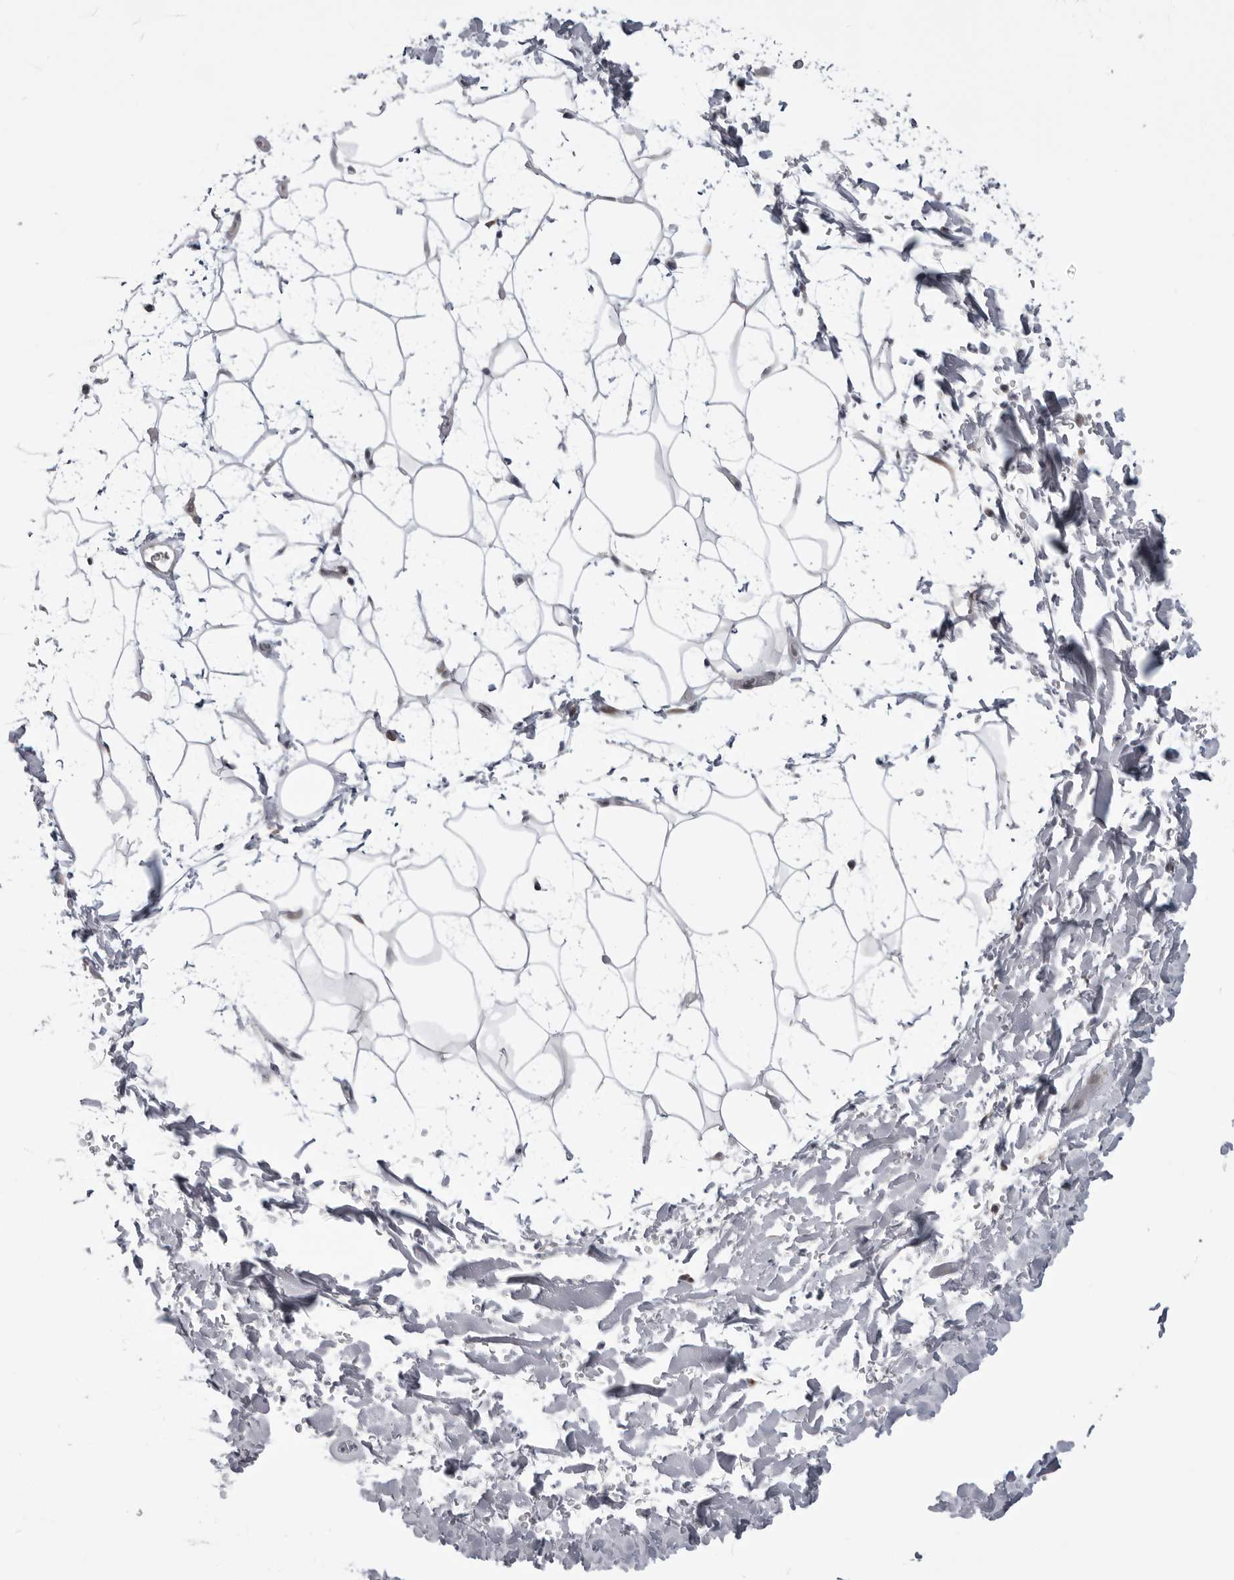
{"staining": {"intensity": "negative", "quantity": "none", "location": "none"}, "tissue": "adipose tissue", "cell_type": "Adipocytes", "image_type": "normal", "snomed": [{"axis": "morphology", "description": "Normal tissue, NOS"}, {"axis": "topography", "description": "Soft tissue"}], "caption": "Immunohistochemistry (IHC) histopathology image of benign human adipose tissue stained for a protein (brown), which shows no expression in adipocytes.", "gene": "LRRC45", "patient": {"sex": "male", "age": 72}}